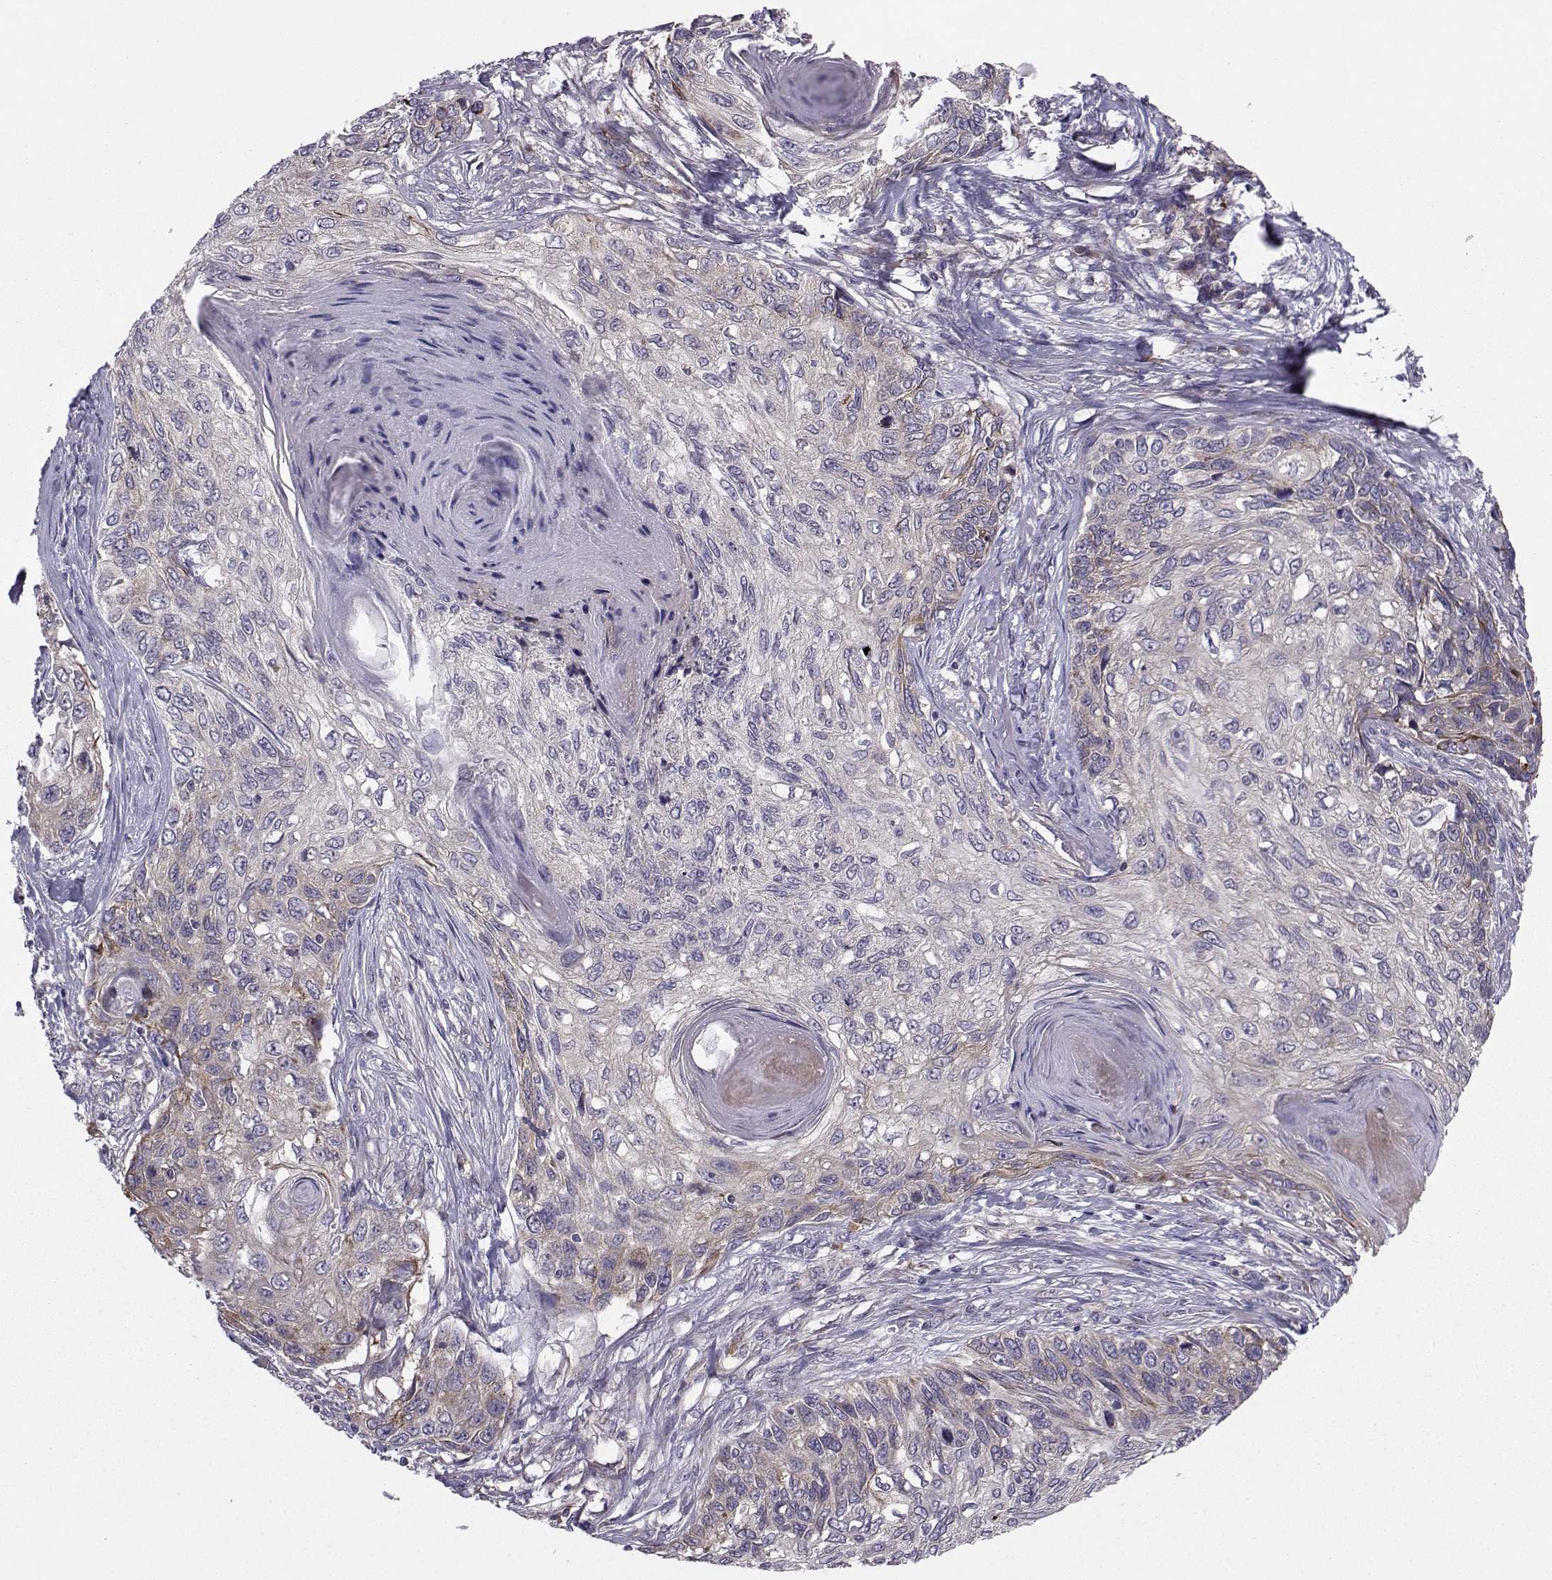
{"staining": {"intensity": "moderate", "quantity": "<25%", "location": "cytoplasmic/membranous"}, "tissue": "skin cancer", "cell_type": "Tumor cells", "image_type": "cancer", "snomed": [{"axis": "morphology", "description": "Squamous cell carcinoma, NOS"}, {"axis": "topography", "description": "Skin"}], "caption": "High-power microscopy captured an immunohistochemistry photomicrograph of skin cancer, revealing moderate cytoplasmic/membranous positivity in approximately <25% of tumor cells.", "gene": "STXBP5", "patient": {"sex": "male", "age": 92}}